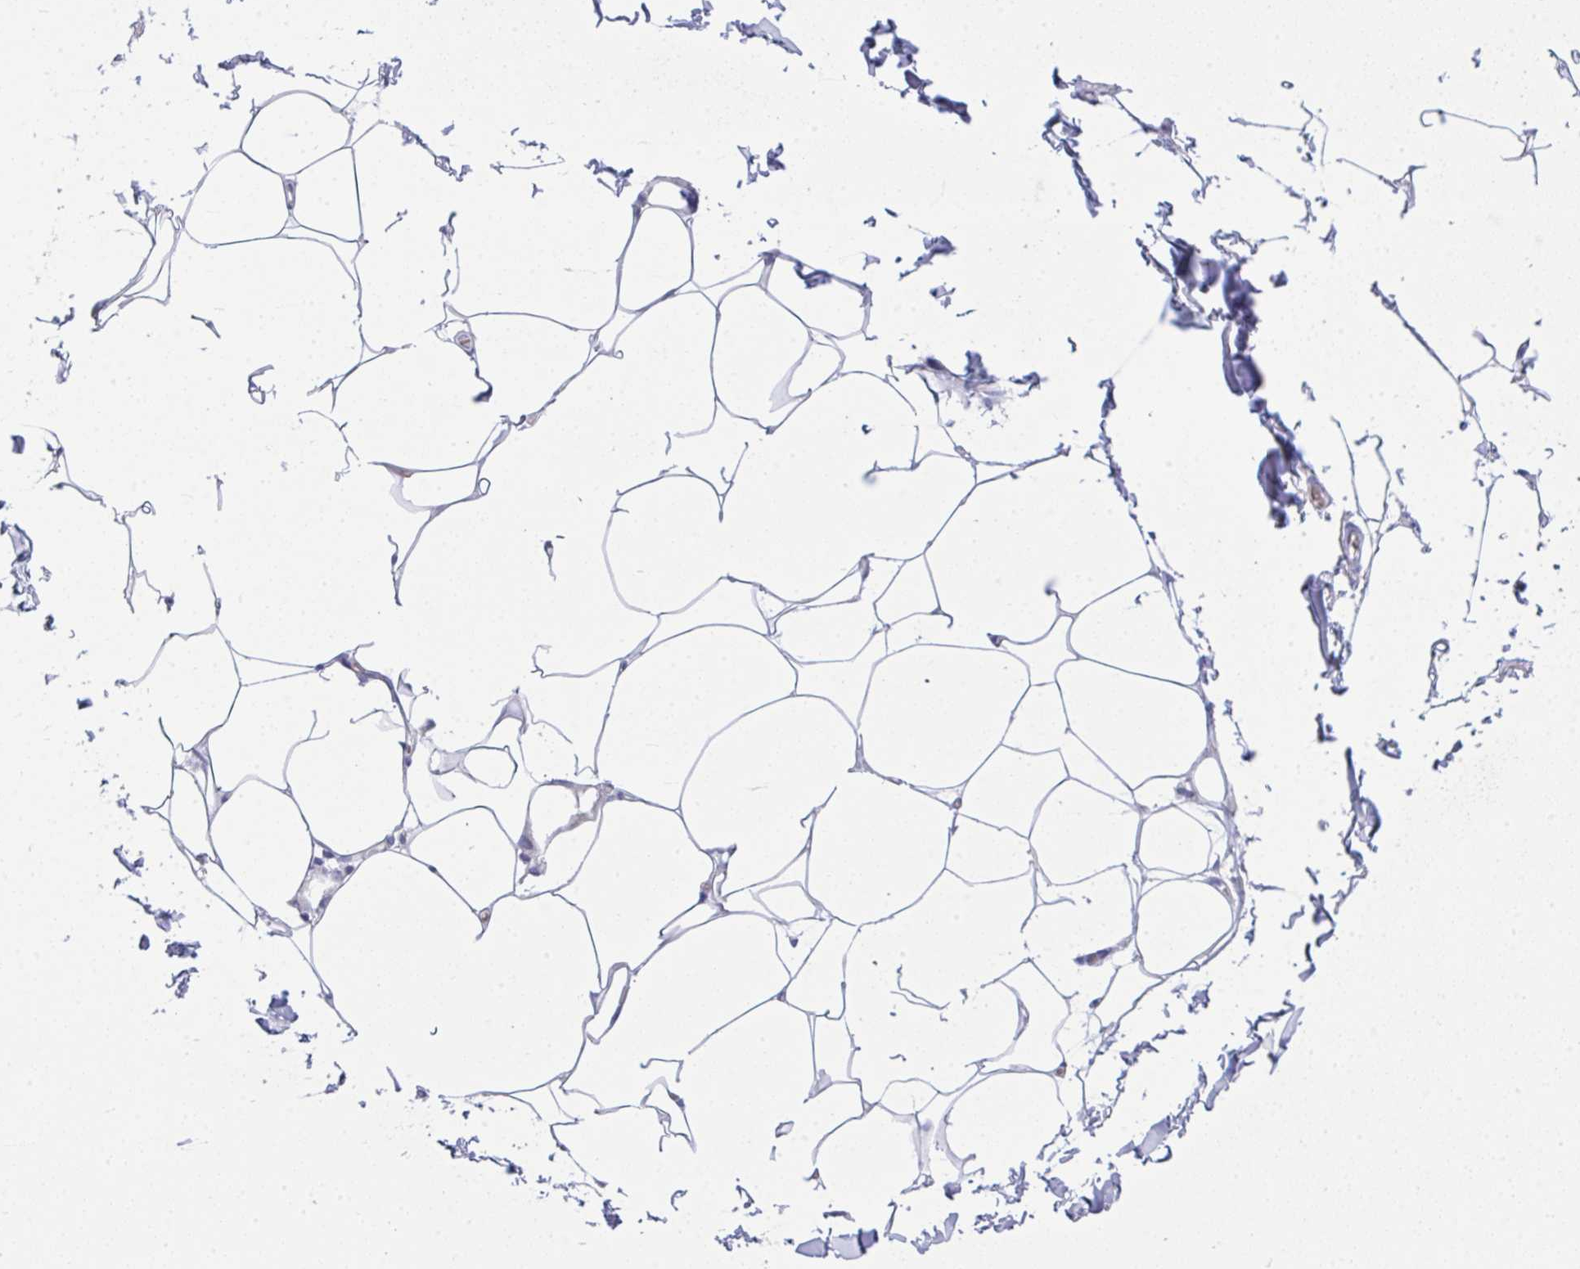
{"staining": {"intensity": "negative", "quantity": "none", "location": "none"}, "tissue": "adipose tissue", "cell_type": "Adipocytes", "image_type": "normal", "snomed": [{"axis": "morphology", "description": "Normal tissue, NOS"}, {"axis": "topography", "description": "Skin"}, {"axis": "topography", "description": "Peripheral nerve tissue"}], "caption": "A high-resolution histopathology image shows IHC staining of unremarkable adipose tissue, which exhibits no significant positivity in adipocytes. (Stains: DAB (3,3'-diaminobenzidine) IHC with hematoxylin counter stain, Microscopy: brightfield microscopy at high magnification).", "gene": "SPTB", "patient": {"sex": "female", "age": 45}}